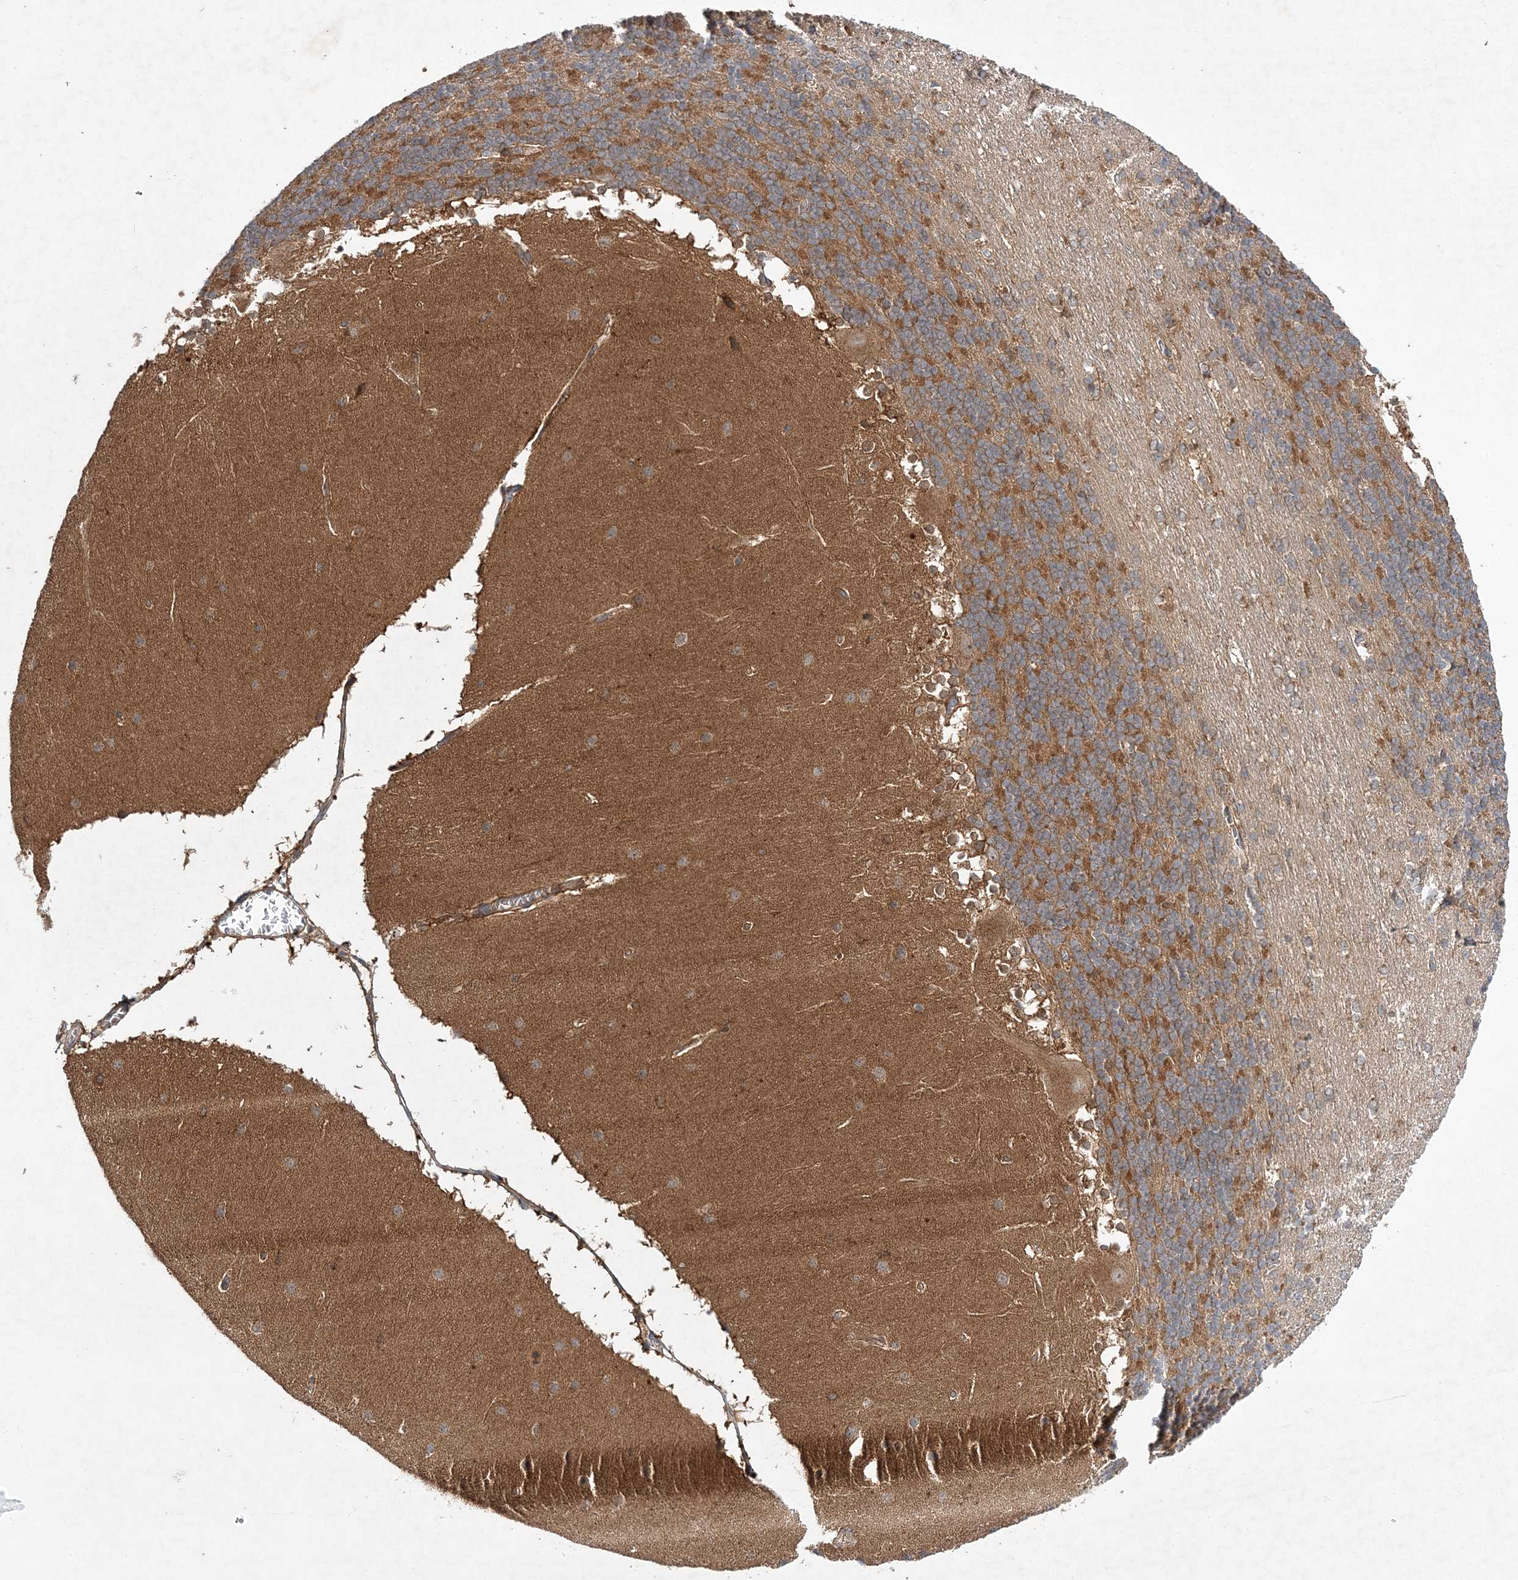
{"staining": {"intensity": "moderate", "quantity": "25%-75%", "location": "cytoplasmic/membranous"}, "tissue": "cerebellum", "cell_type": "Cells in granular layer", "image_type": "normal", "snomed": [{"axis": "morphology", "description": "Normal tissue, NOS"}, {"axis": "topography", "description": "Cerebellum"}], "caption": "The photomicrograph displays staining of normal cerebellum, revealing moderate cytoplasmic/membranous protein positivity (brown color) within cells in granular layer.", "gene": "TMEM9B", "patient": {"sex": "female", "age": 19}}